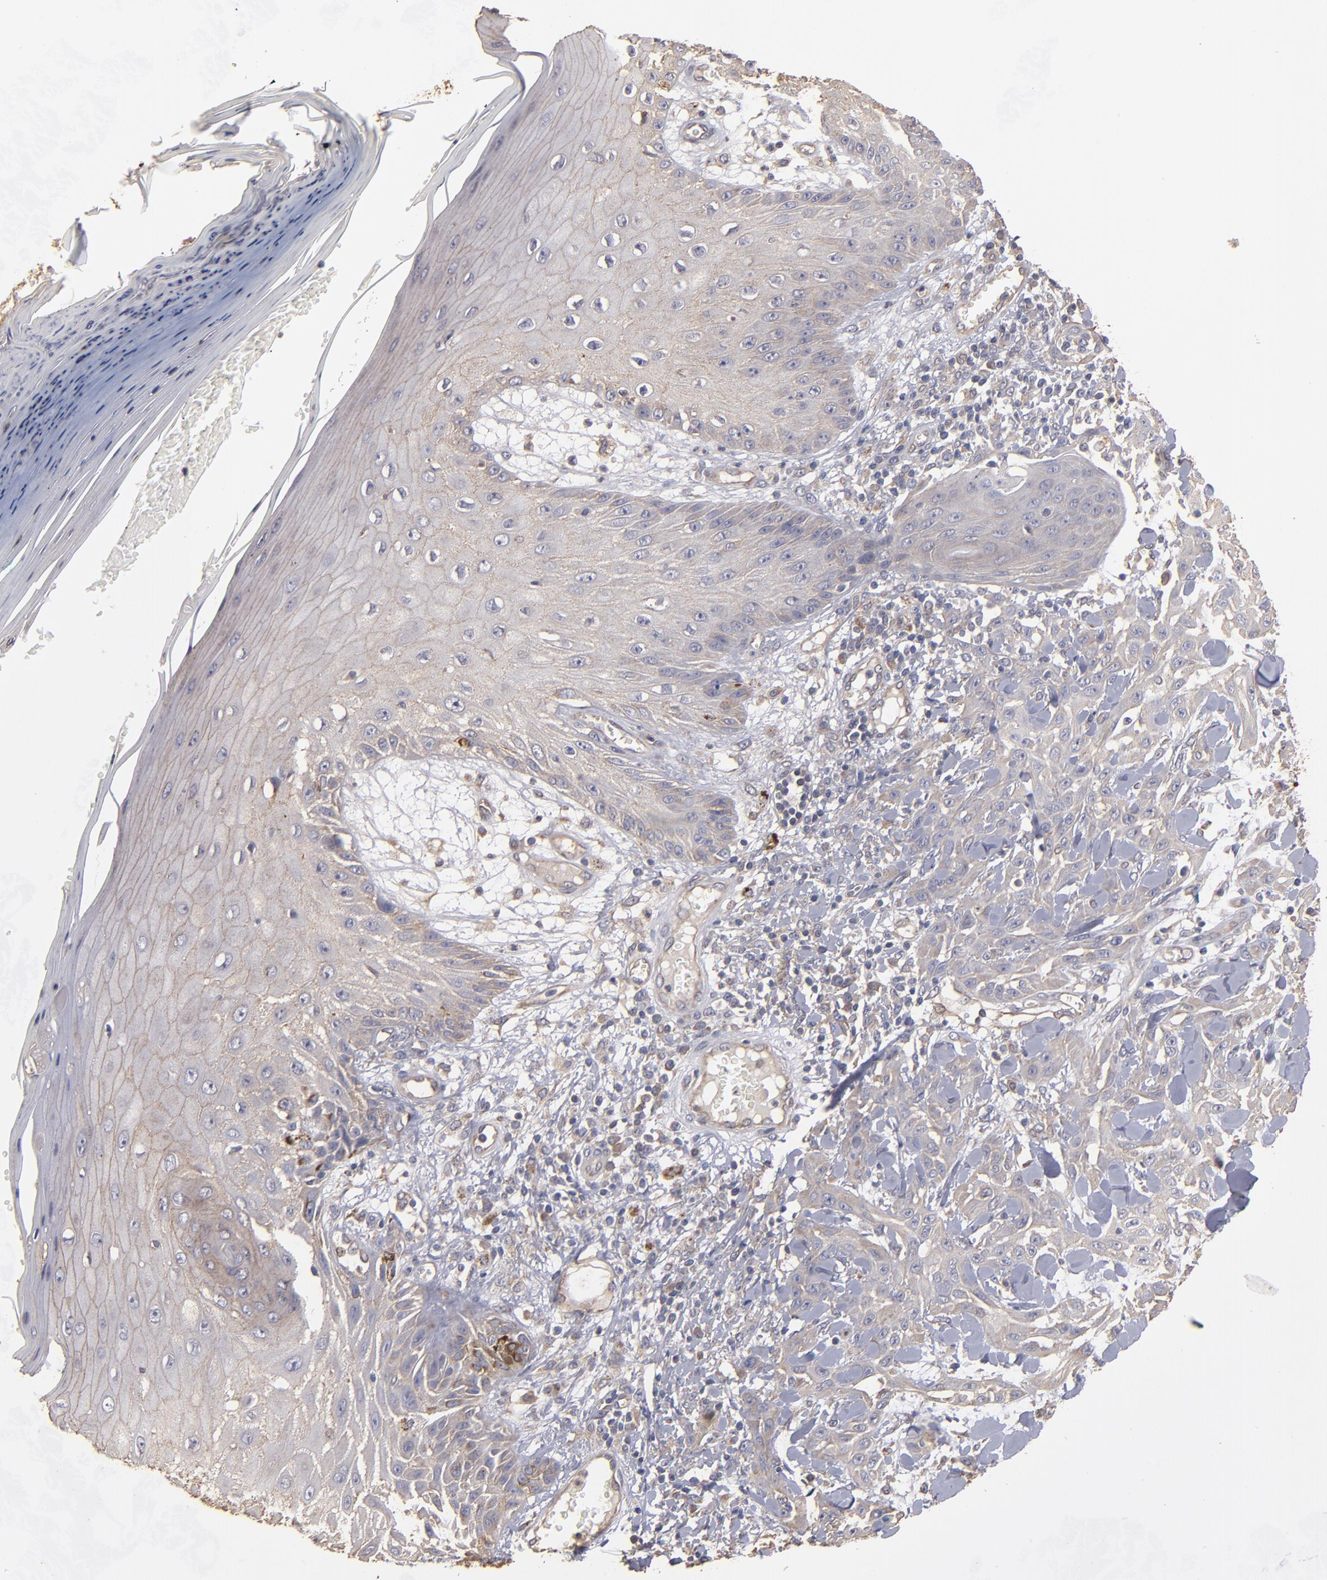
{"staining": {"intensity": "weak", "quantity": ">75%", "location": "cytoplasmic/membranous"}, "tissue": "skin cancer", "cell_type": "Tumor cells", "image_type": "cancer", "snomed": [{"axis": "morphology", "description": "Squamous cell carcinoma, NOS"}, {"axis": "topography", "description": "Skin"}], "caption": "This histopathology image displays immunohistochemistry (IHC) staining of skin cancer (squamous cell carcinoma), with low weak cytoplasmic/membranous expression in approximately >75% of tumor cells.", "gene": "DMD", "patient": {"sex": "male", "age": 24}}